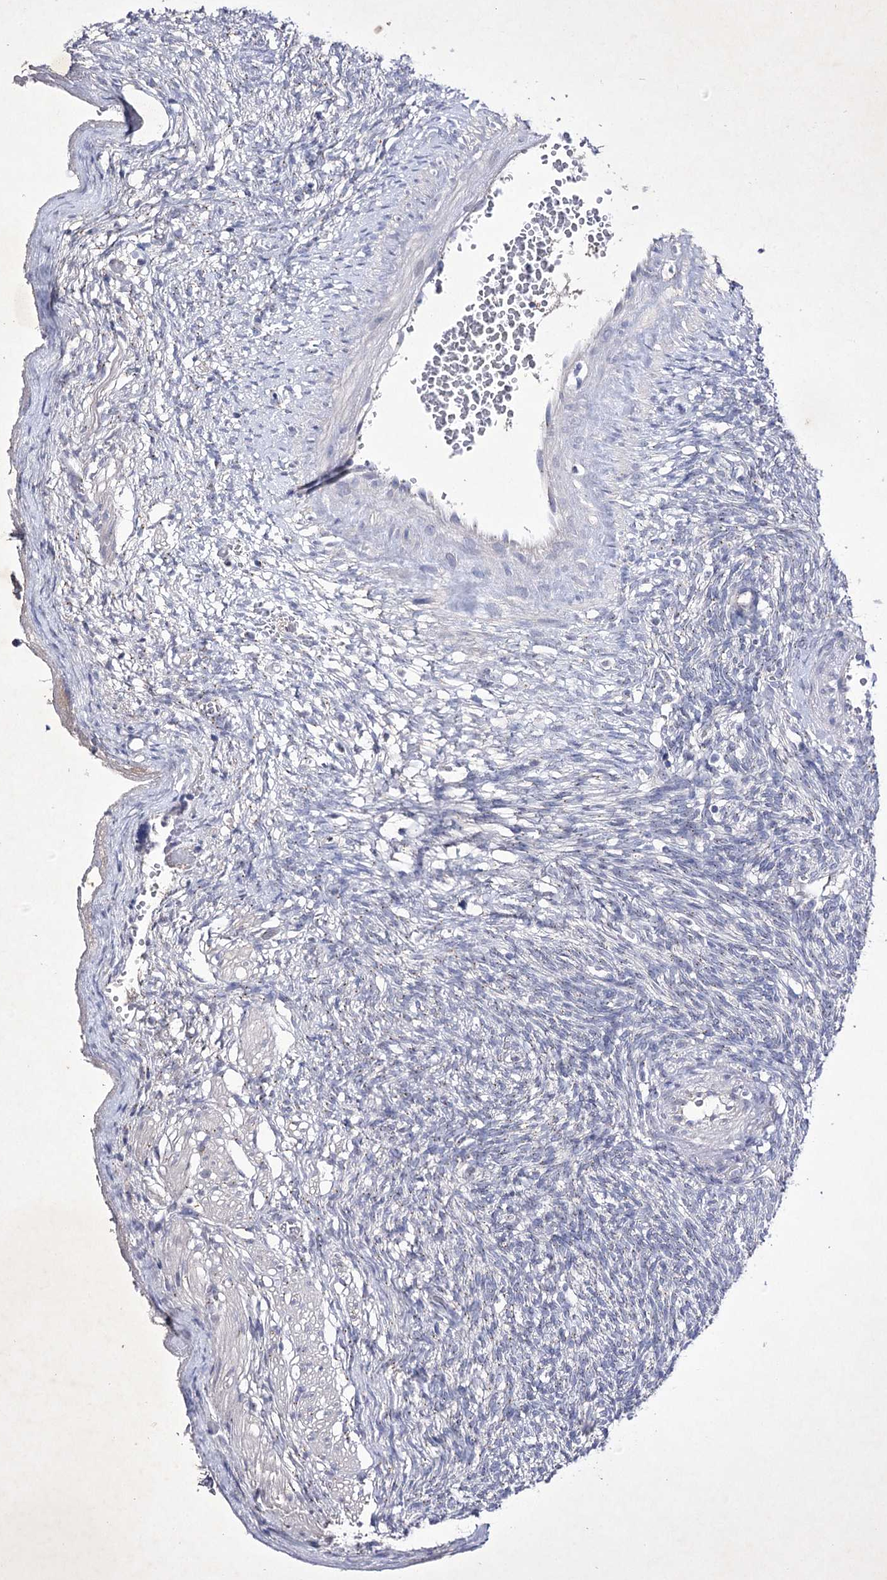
{"staining": {"intensity": "negative", "quantity": "none", "location": "none"}, "tissue": "ovary", "cell_type": "Follicle cells", "image_type": "normal", "snomed": [{"axis": "morphology", "description": "Normal tissue, NOS"}, {"axis": "topography", "description": "Ovary"}], "caption": "An immunohistochemistry (IHC) micrograph of benign ovary is shown. There is no staining in follicle cells of ovary.", "gene": "COX15", "patient": {"sex": "female", "age": 34}}